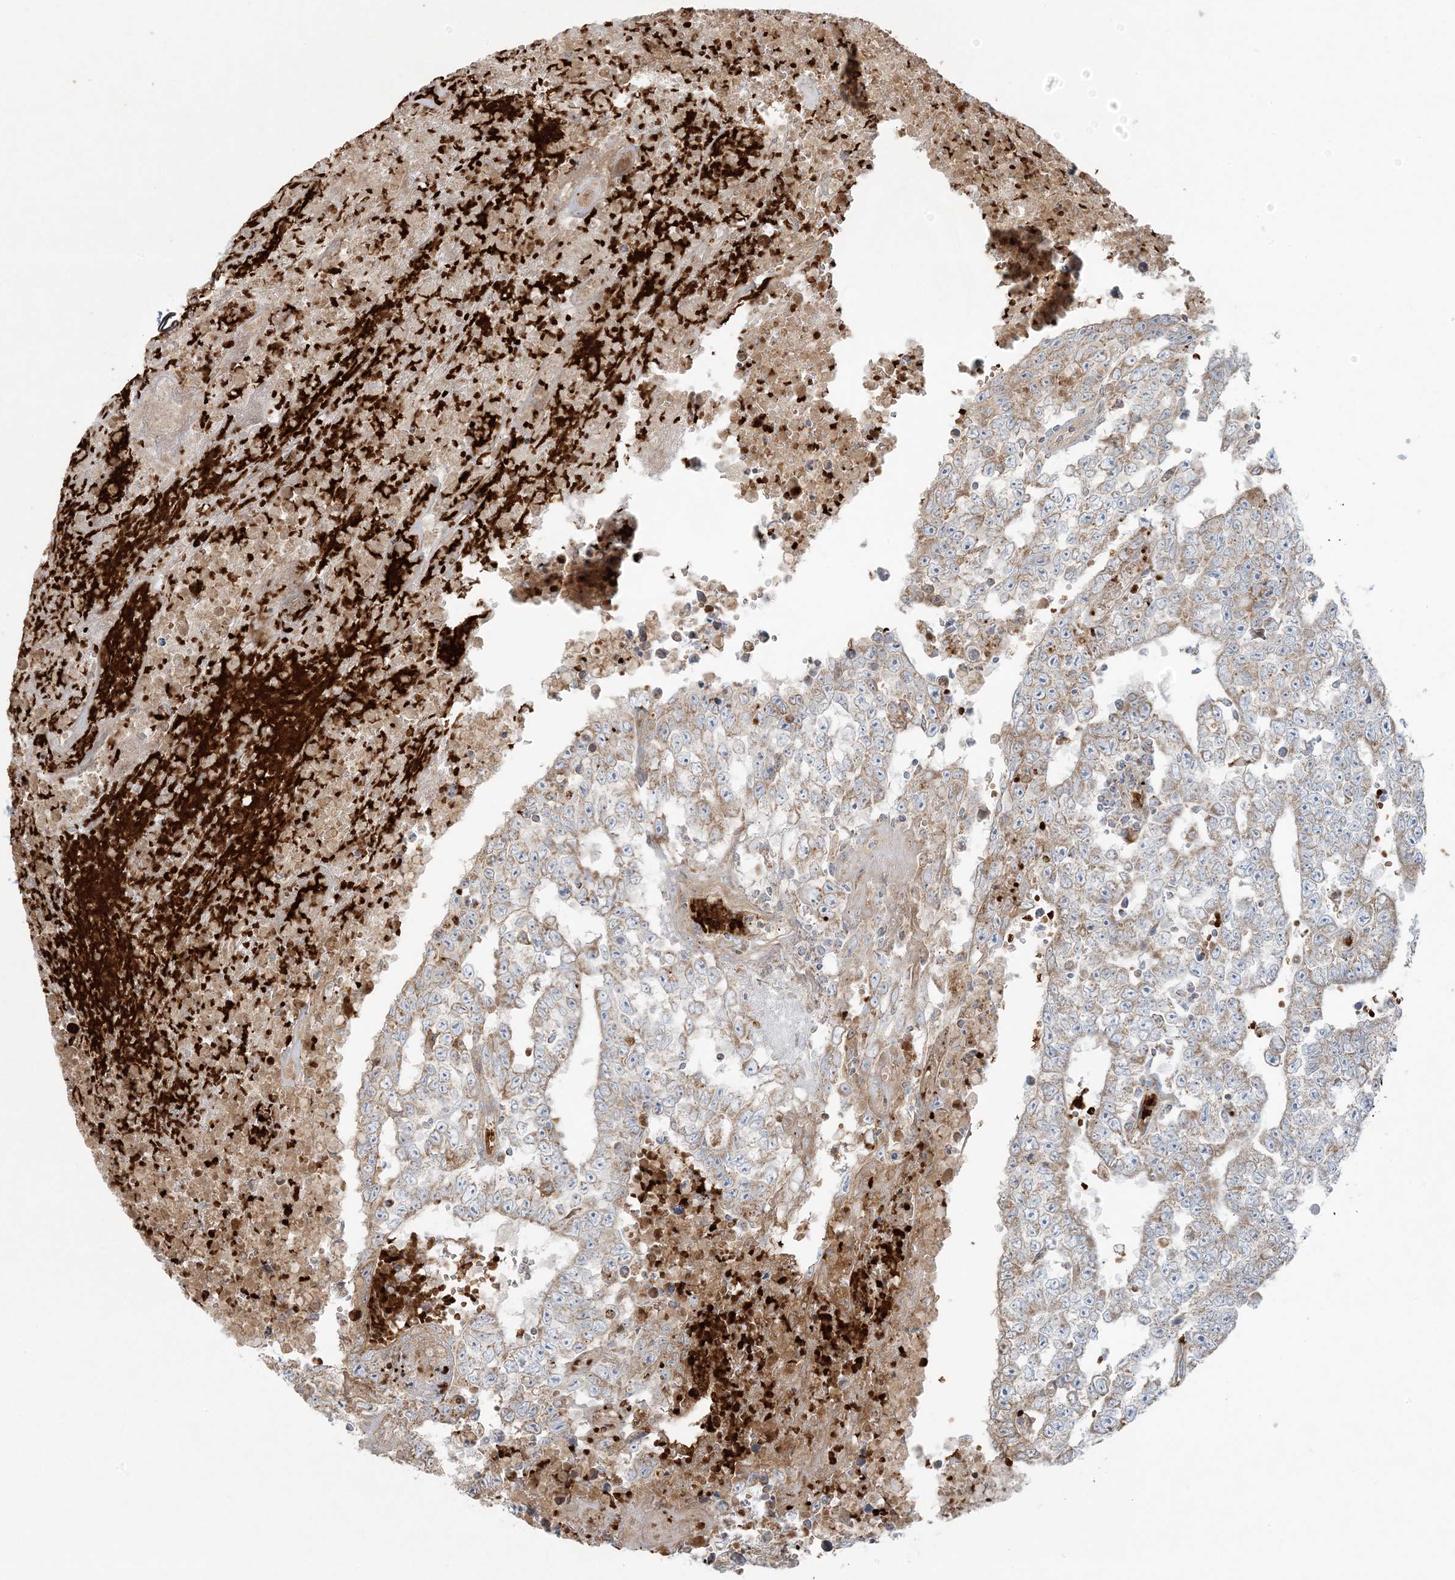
{"staining": {"intensity": "weak", "quantity": ">75%", "location": "cytoplasmic/membranous"}, "tissue": "testis cancer", "cell_type": "Tumor cells", "image_type": "cancer", "snomed": [{"axis": "morphology", "description": "Carcinoma, Embryonal, NOS"}, {"axis": "topography", "description": "Testis"}], "caption": "Immunohistochemical staining of human testis cancer shows low levels of weak cytoplasmic/membranous positivity in about >75% of tumor cells.", "gene": "PIK3R4", "patient": {"sex": "male", "age": 25}}